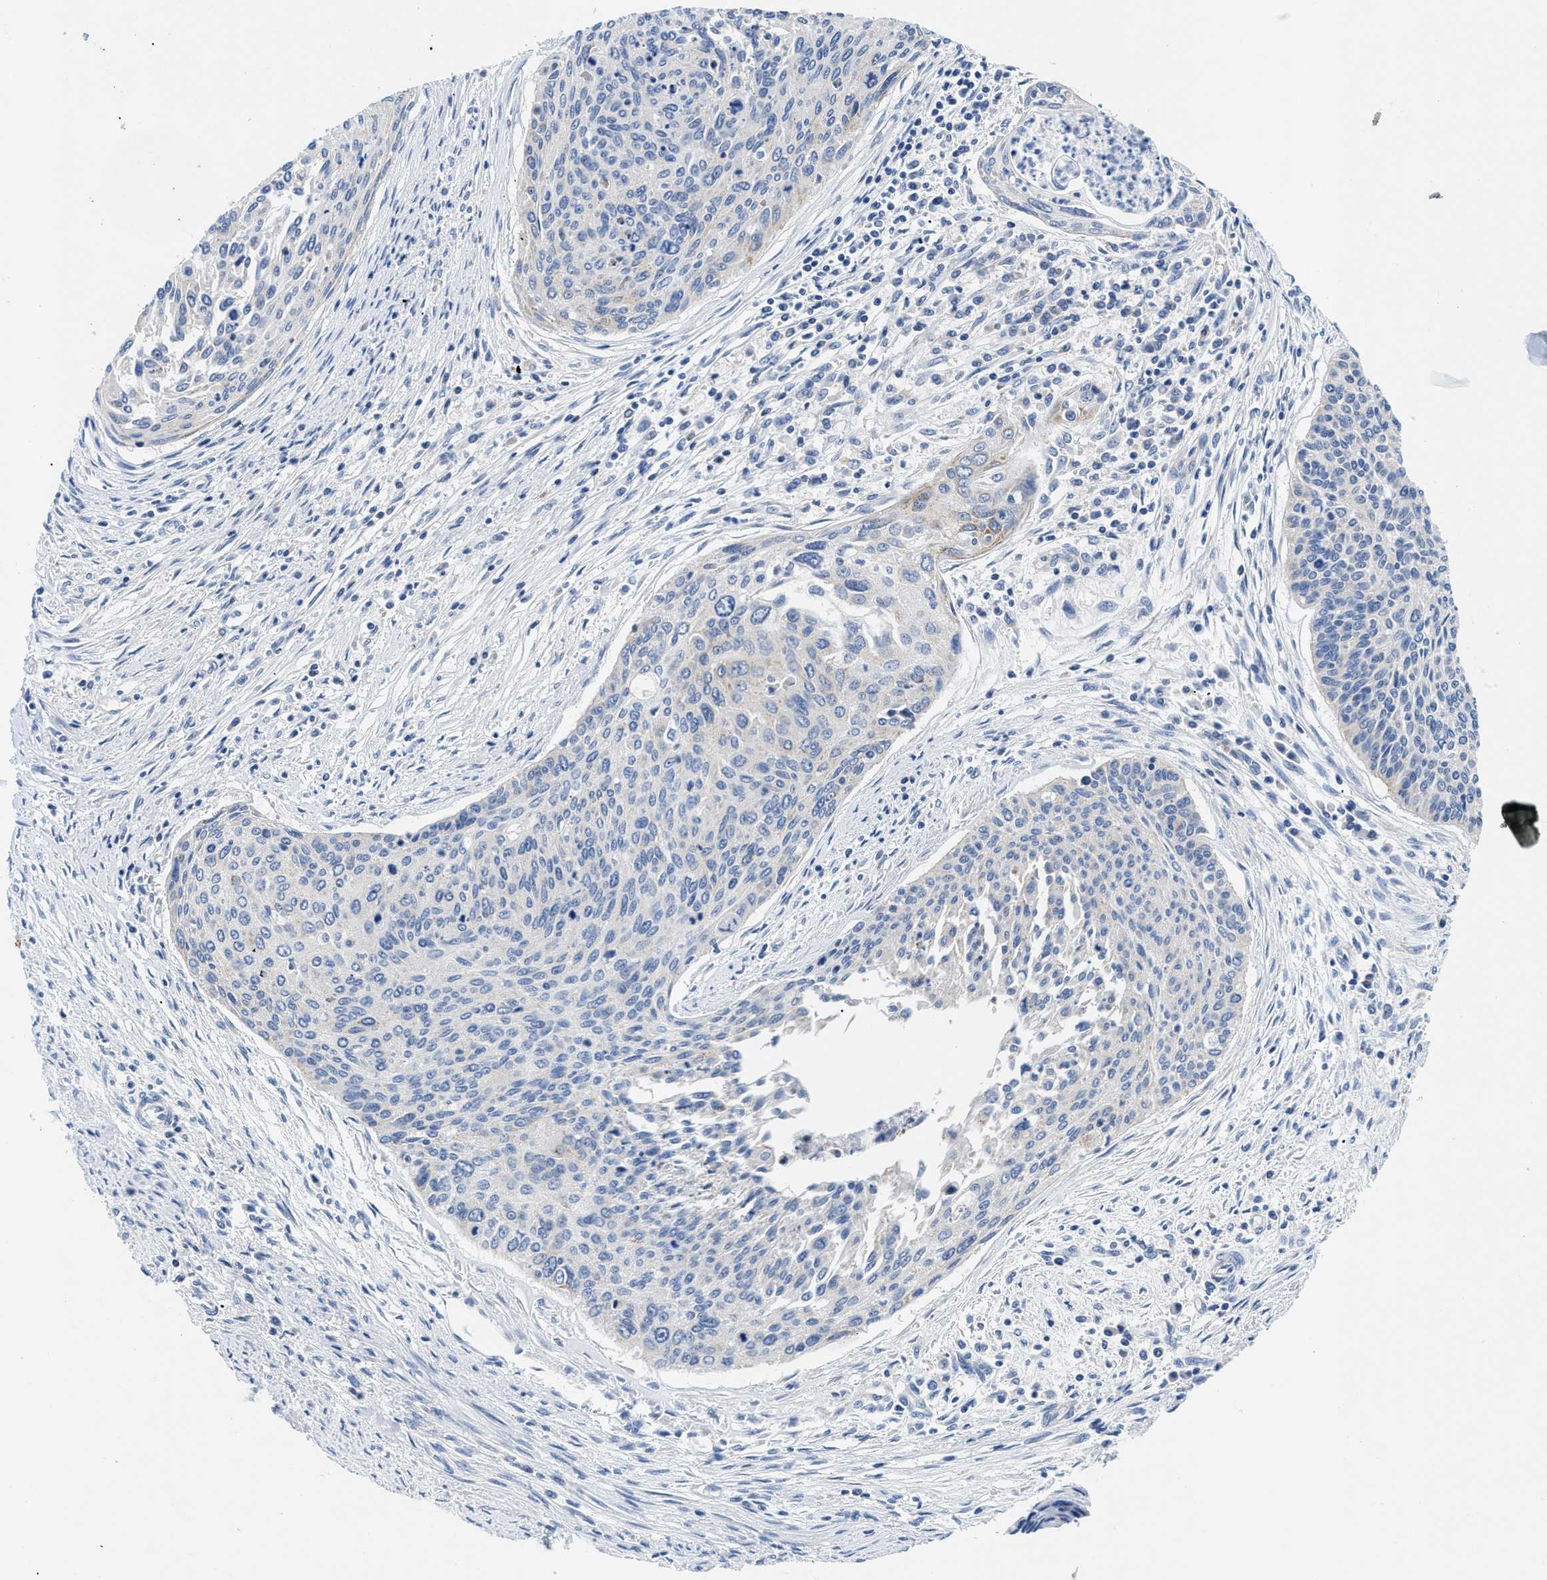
{"staining": {"intensity": "negative", "quantity": "none", "location": "none"}, "tissue": "cervical cancer", "cell_type": "Tumor cells", "image_type": "cancer", "snomed": [{"axis": "morphology", "description": "Squamous cell carcinoma, NOS"}, {"axis": "topography", "description": "Cervix"}], "caption": "This is a micrograph of immunohistochemistry (IHC) staining of squamous cell carcinoma (cervical), which shows no expression in tumor cells.", "gene": "MEA1", "patient": {"sex": "female", "age": 55}}